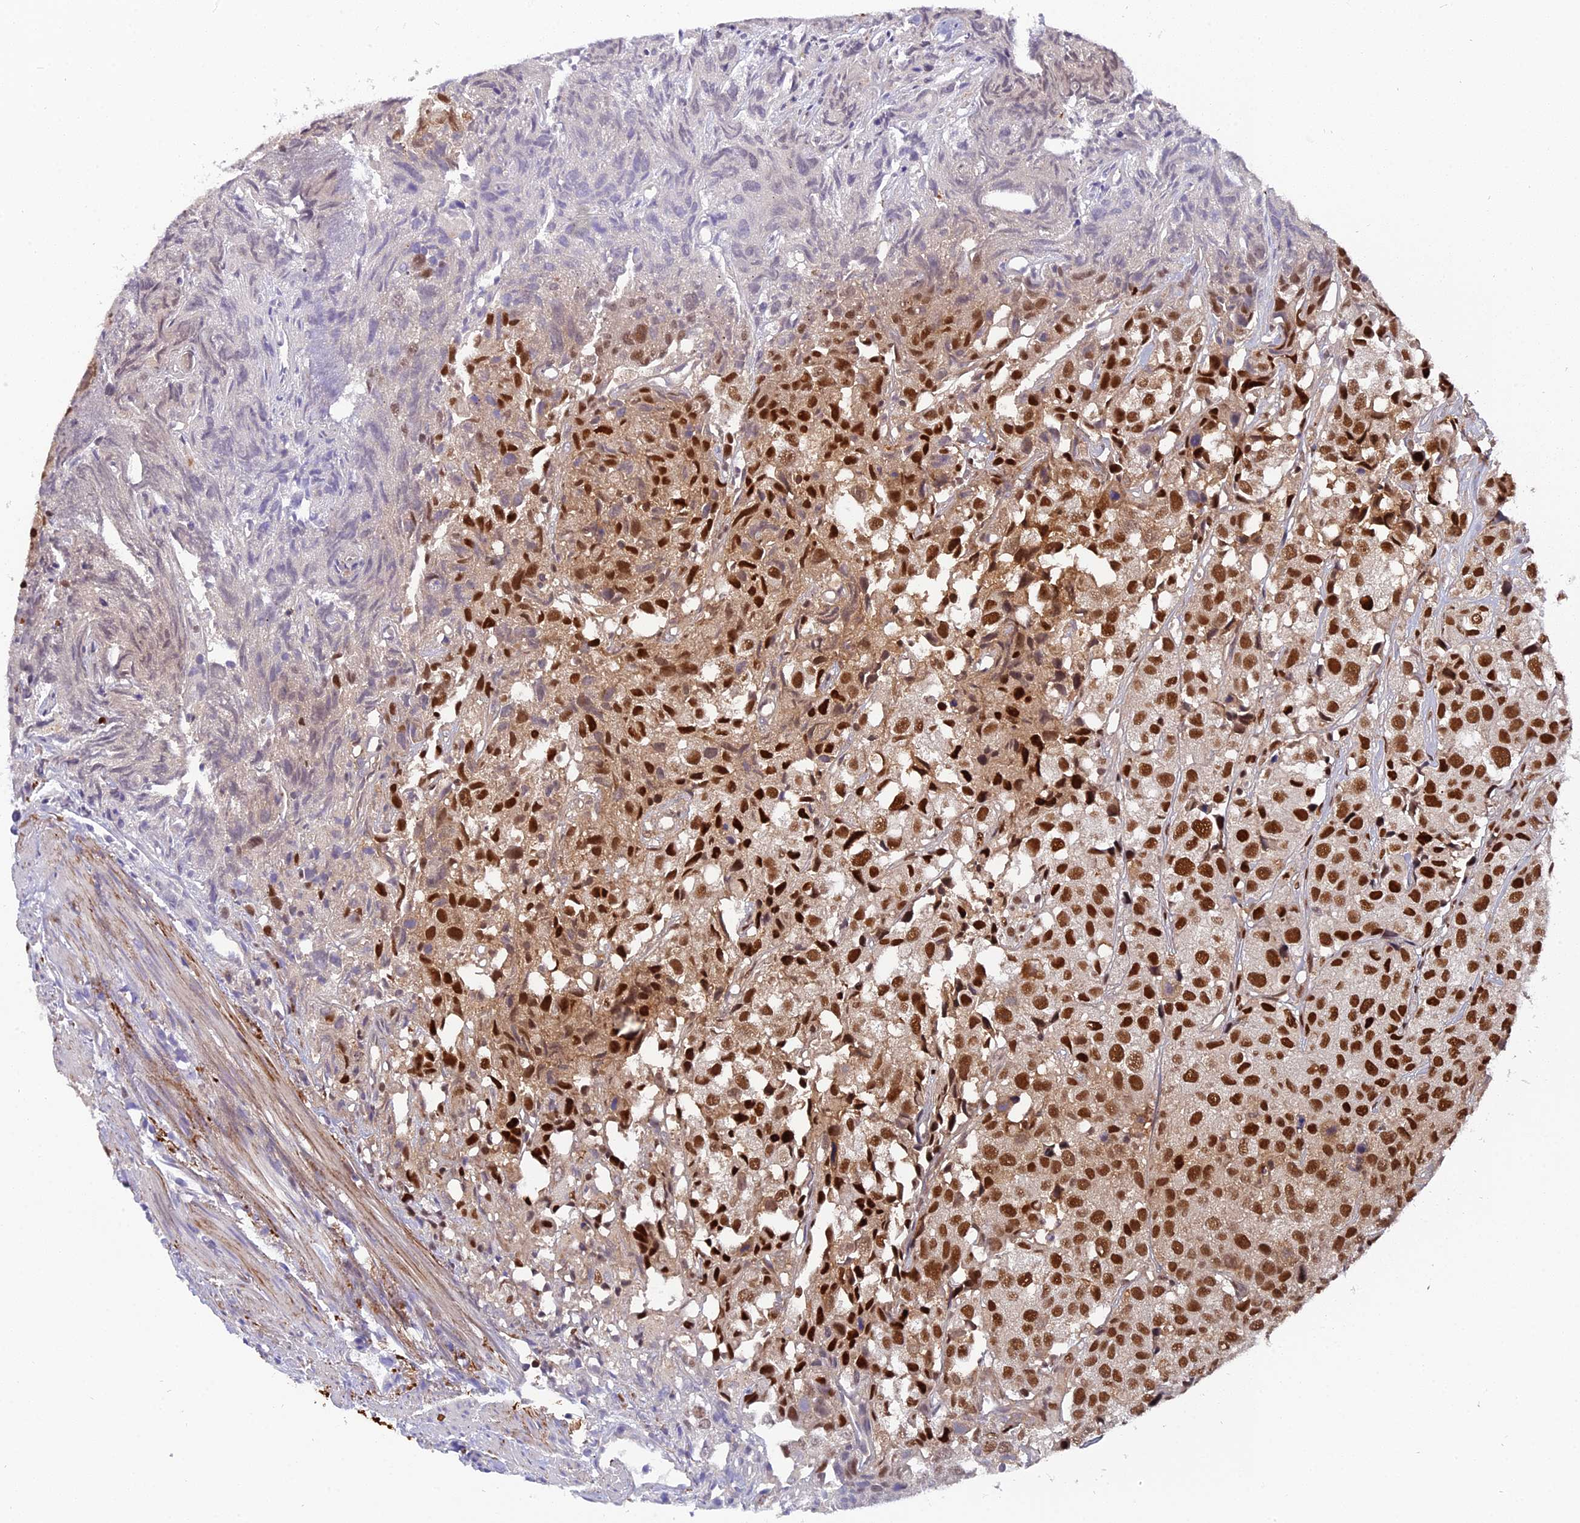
{"staining": {"intensity": "strong", "quantity": ">75%", "location": "nuclear"}, "tissue": "urothelial cancer", "cell_type": "Tumor cells", "image_type": "cancer", "snomed": [{"axis": "morphology", "description": "Urothelial carcinoma, High grade"}, {"axis": "topography", "description": "Urinary bladder"}], "caption": "Human urothelial carcinoma (high-grade) stained with a brown dye shows strong nuclear positive expression in approximately >75% of tumor cells.", "gene": "RAMAC", "patient": {"sex": "female", "age": 75}}